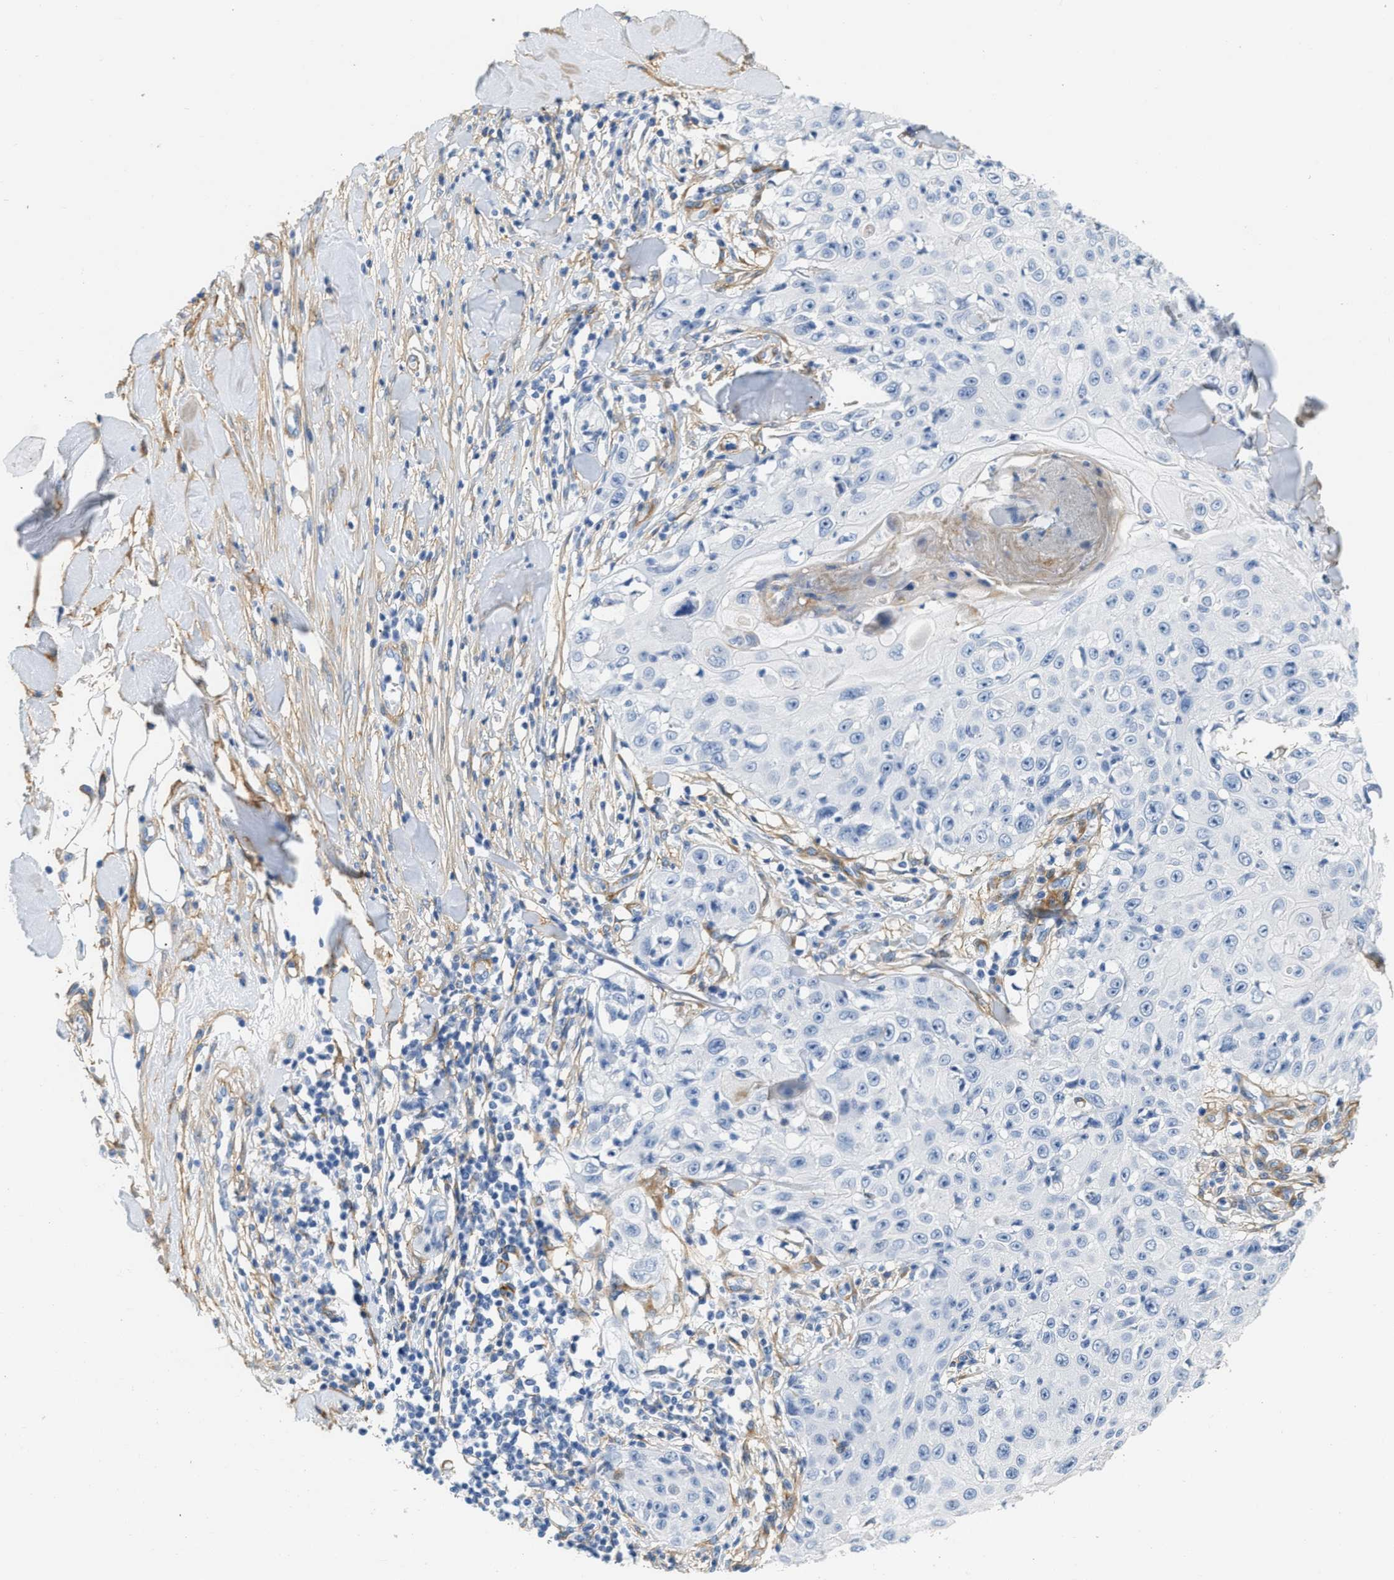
{"staining": {"intensity": "negative", "quantity": "none", "location": "none"}, "tissue": "skin cancer", "cell_type": "Tumor cells", "image_type": "cancer", "snomed": [{"axis": "morphology", "description": "Squamous cell carcinoma, NOS"}, {"axis": "topography", "description": "Skin"}], "caption": "Image shows no protein staining in tumor cells of skin cancer (squamous cell carcinoma) tissue.", "gene": "PDGFRB", "patient": {"sex": "male", "age": 86}}